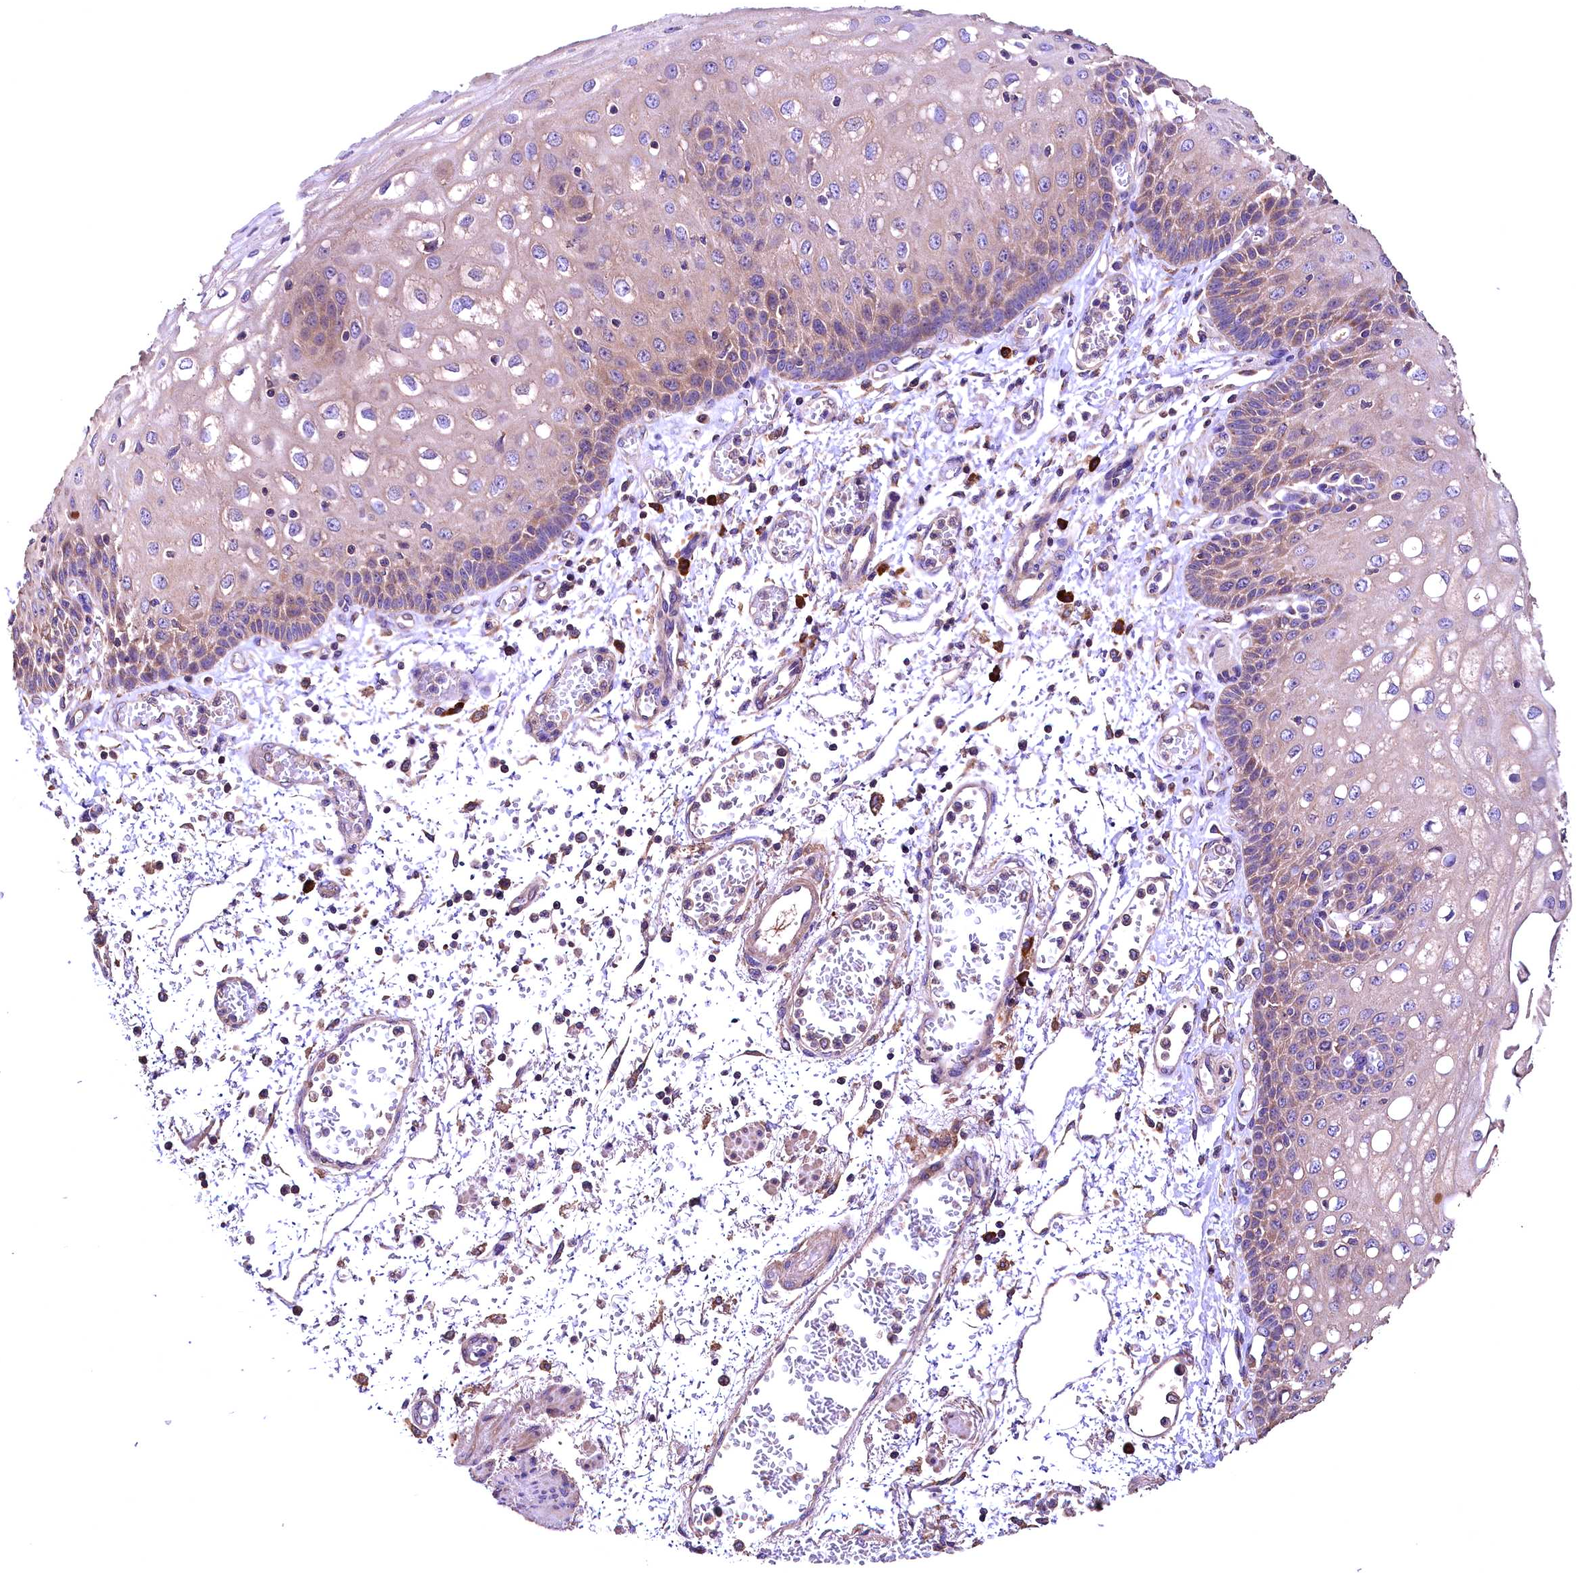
{"staining": {"intensity": "weak", "quantity": "25%-75%", "location": "cytoplasmic/membranous"}, "tissue": "esophagus", "cell_type": "Squamous epithelial cells", "image_type": "normal", "snomed": [{"axis": "morphology", "description": "Normal tissue, NOS"}, {"axis": "topography", "description": "Esophagus"}], "caption": "IHC histopathology image of normal esophagus: human esophagus stained using immunohistochemistry (IHC) displays low levels of weak protein expression localized specifically in the cytoplasmic/membranous of squamous epithelial cells, appearing as a cytoplasmic/membranous brown color.", "gene": "ENKD1", "patient": {"sex": "male", "age": 81}}